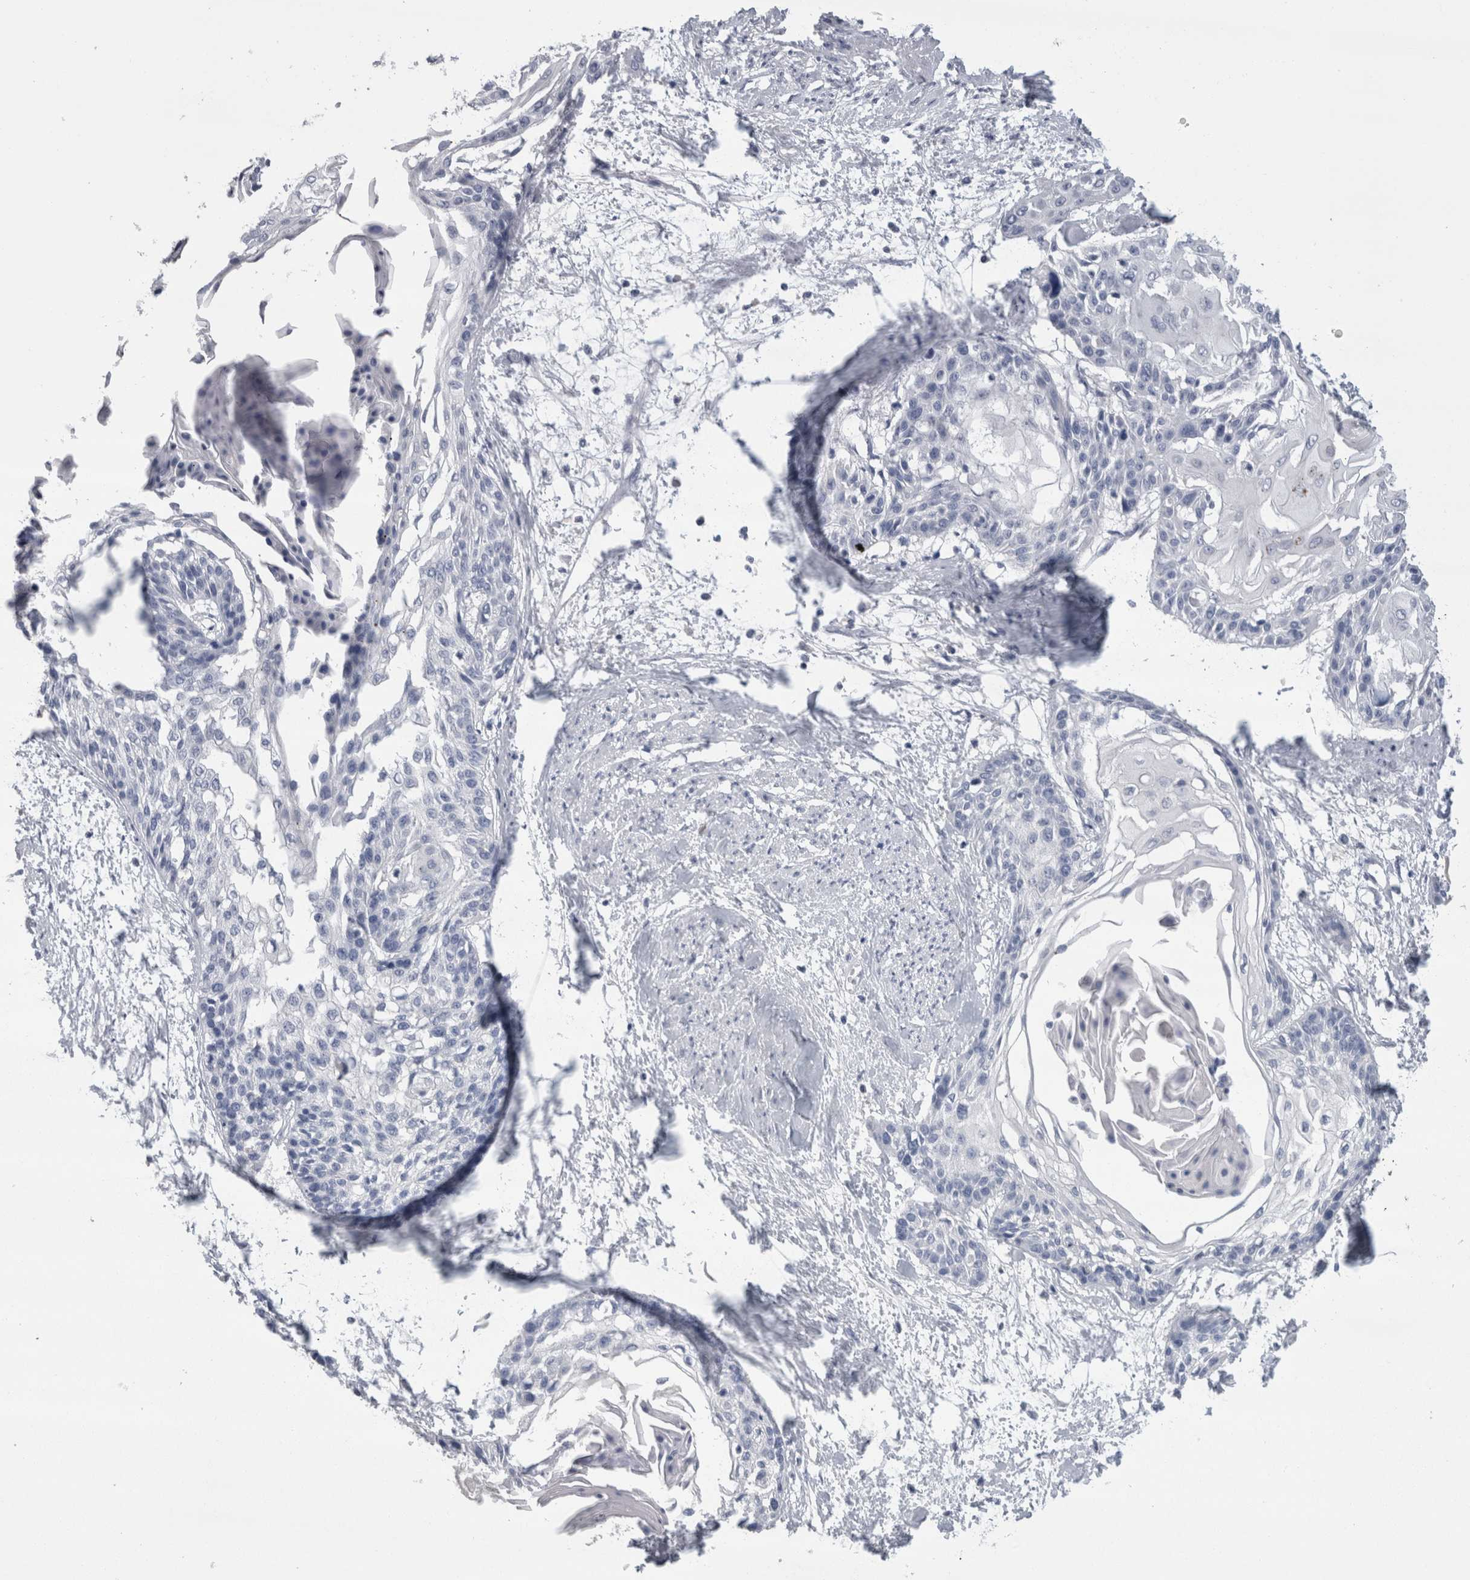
{"staining": {"intensity": "negative", "quantity": "none", "location": "none"}, "tissue": "cervical cancer", "cell_type": "Tumor cells", "image_type": "cancer", "snomed": [{"axis": "morphology", "description": "Squamous cell carcinoma, NOS"}, {"axis": "topography", "description": "Cervix"}], "caption": "Immunohistochemical staining of human cervical cancer (squamous cell carcinoma) demonstrates no significant staining in tumor cells.", "gene": "REG1A", "patient": {"sex": "female", "age": 57}}